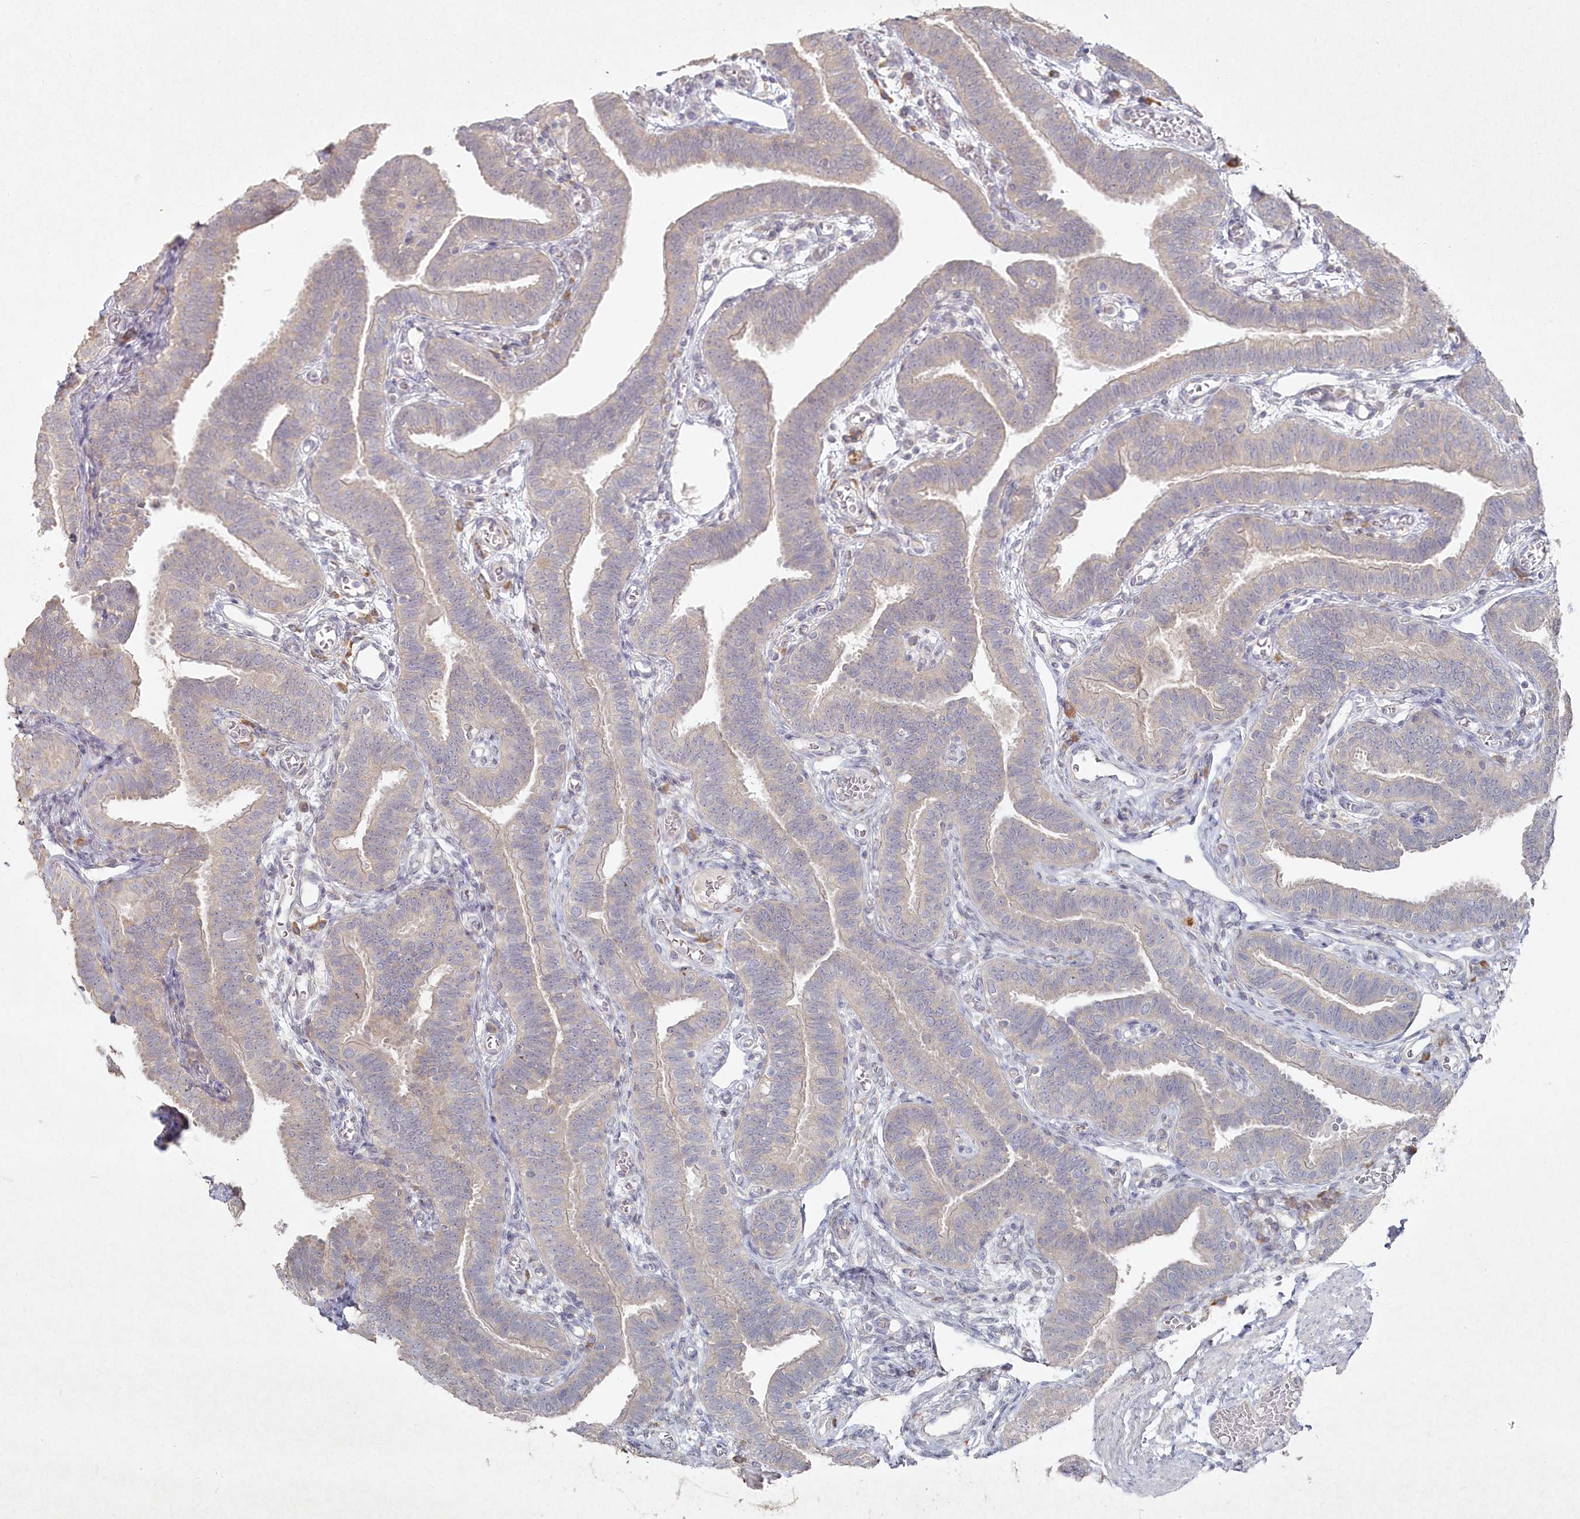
{"staining": {"intensity": "negative", "quantity": "none", "location": "none"}, "tissue": "fallopian tube", "cell_type": "Glandular cells", "image_type": "normal", "snomed": [{"axis": "morphology", "description": "Normal tissue, NOS"}, {"axis": "topography", "description": "Fallopian tube"}], "caption": "IHC micrograph of benign fallopian tube: human fallopian tube stained with DAB (3,3'-diaminobenzidine) reveals no significant protein staining in glandular cells.", "gene": "TGFBRAP1", "patient": {"sex": "female", "age": 39}}